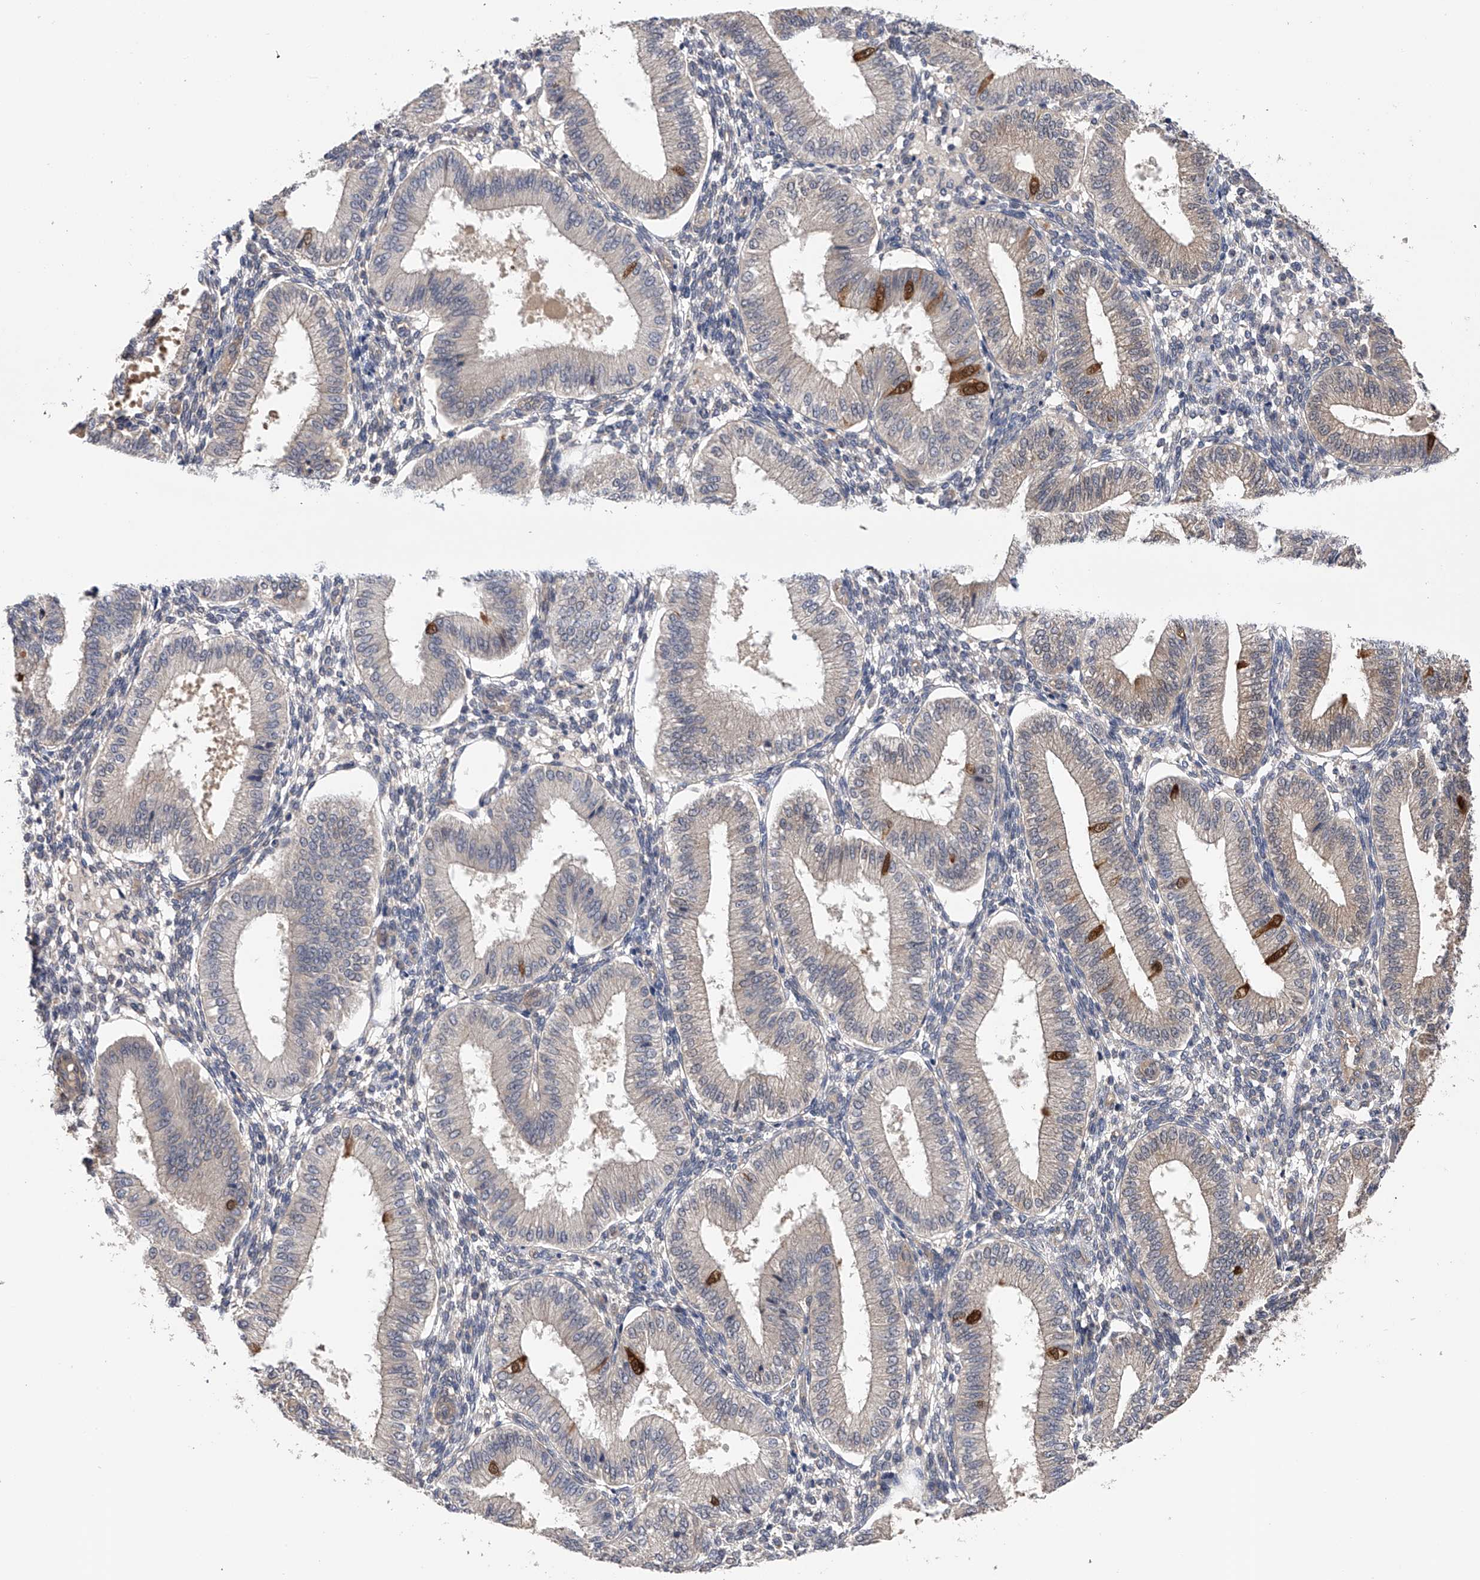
{"staining": {"intensity": "negative", "quantity": "none", "location": "none"}, "tissue": "endometrium", "cell_type": "Cells in endometrial stroma", "image_type": "normal", "snomed": [{"axis": "morphology", "description": "Normal tissue, NOS"}, {"axis": "topography", "description": "Endometrium"}], "caption": "Normal endometrium was stained to show a protein in brown. There is no significant staining in cells in endometrial stroma.", "gene": "CFAP298", "patient": {"sex": "female", "age": 39}}